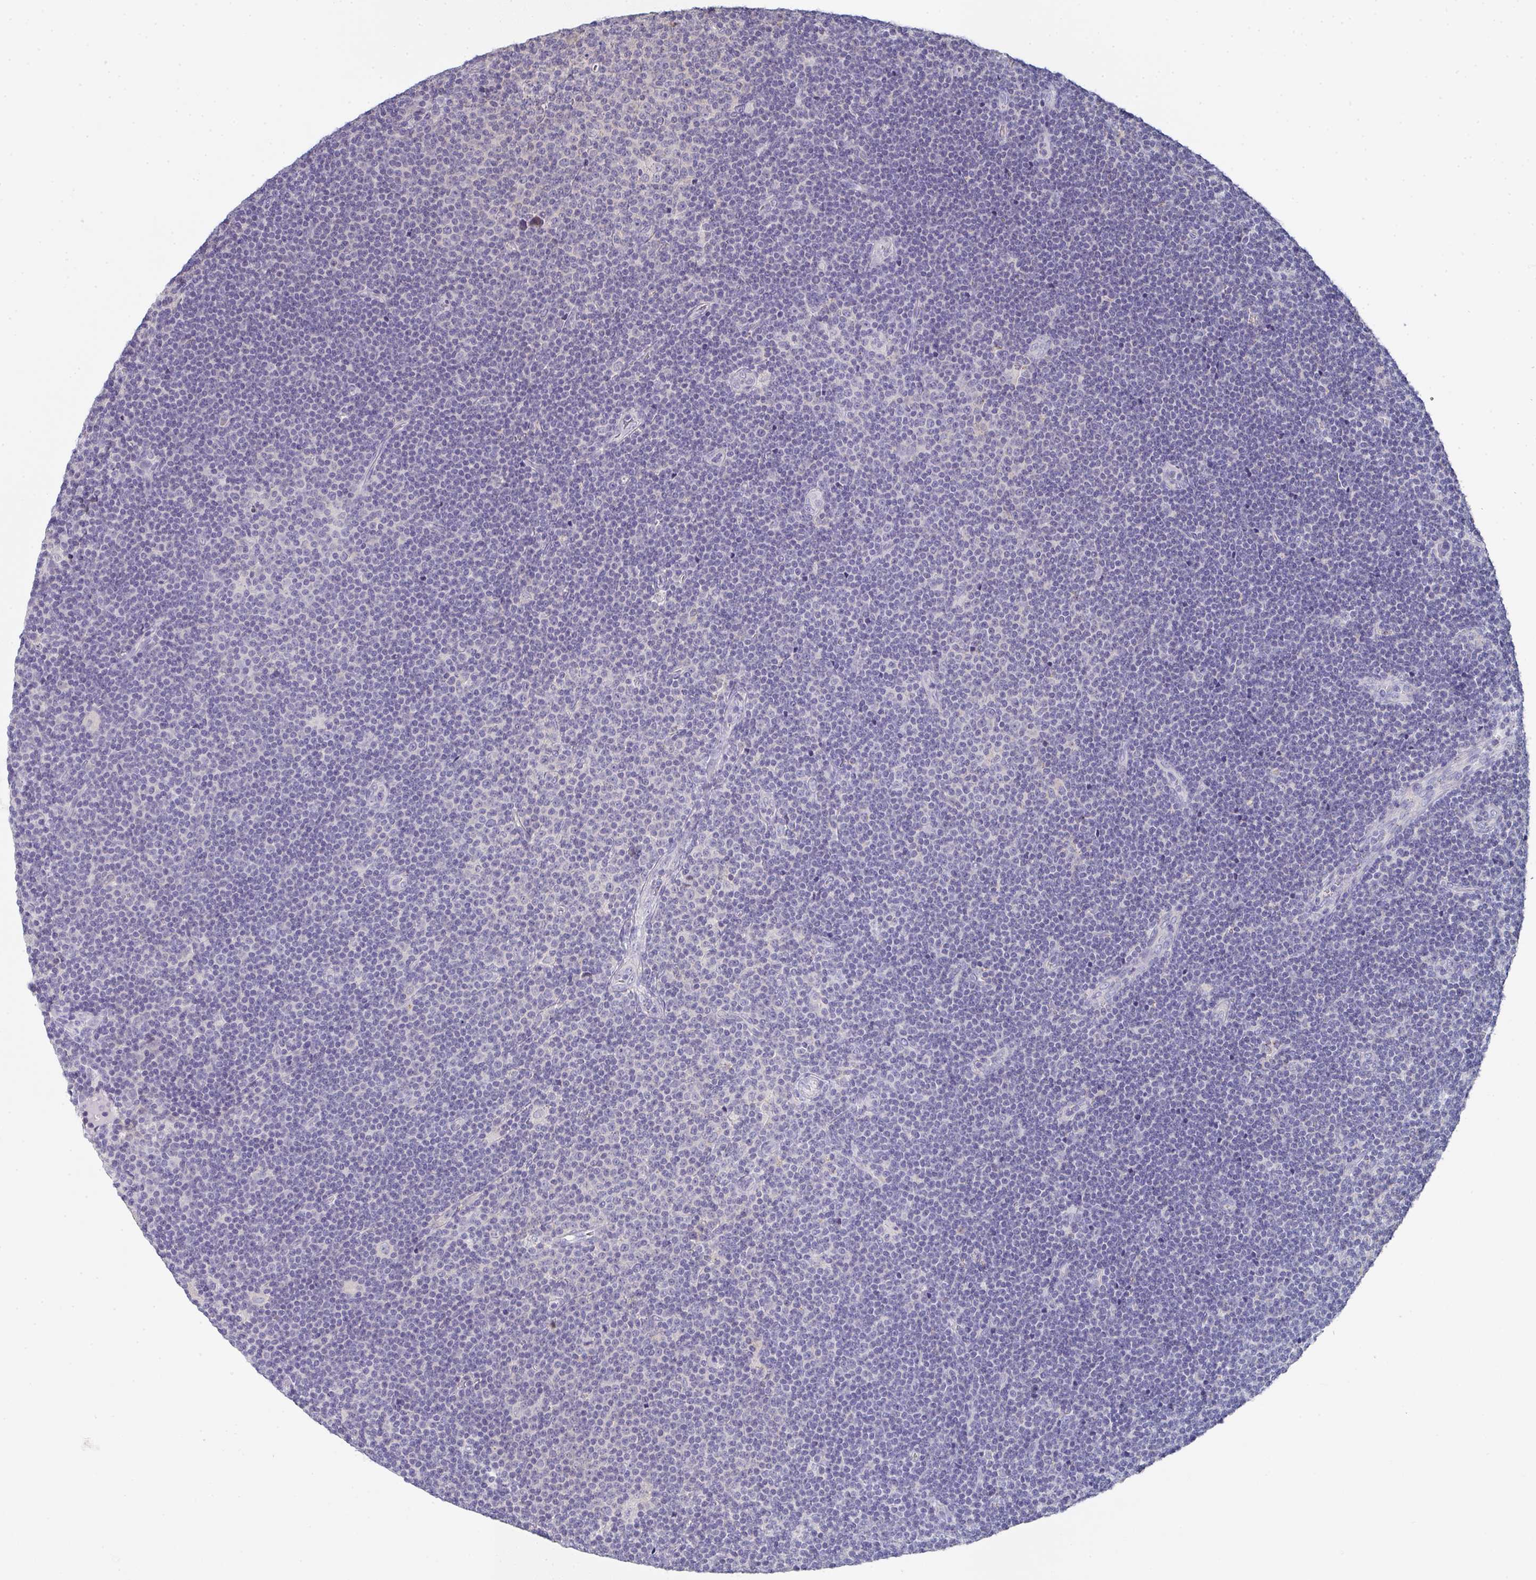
{"staining": {"intensity": "negative", "quantity": "none", "location": "none"}, "tissue": "lymphoma", "cell_type": "Tumor cells", "image_type": "cancer", "snomed": [{"axis": "morphology", "description": "Malignant lymphoma, non-Hodgkin's type, Low grade"}, {"axis": "topography", "description": "Lymph node"}], "caption": "Low-grade malignant lymphoma, non-Hodgkin's type was stained to show a protein in brown. There is no significant expression in tumor cells.", "gene": "CHMP5", "patient": {"sex": "male", "age": 48}}